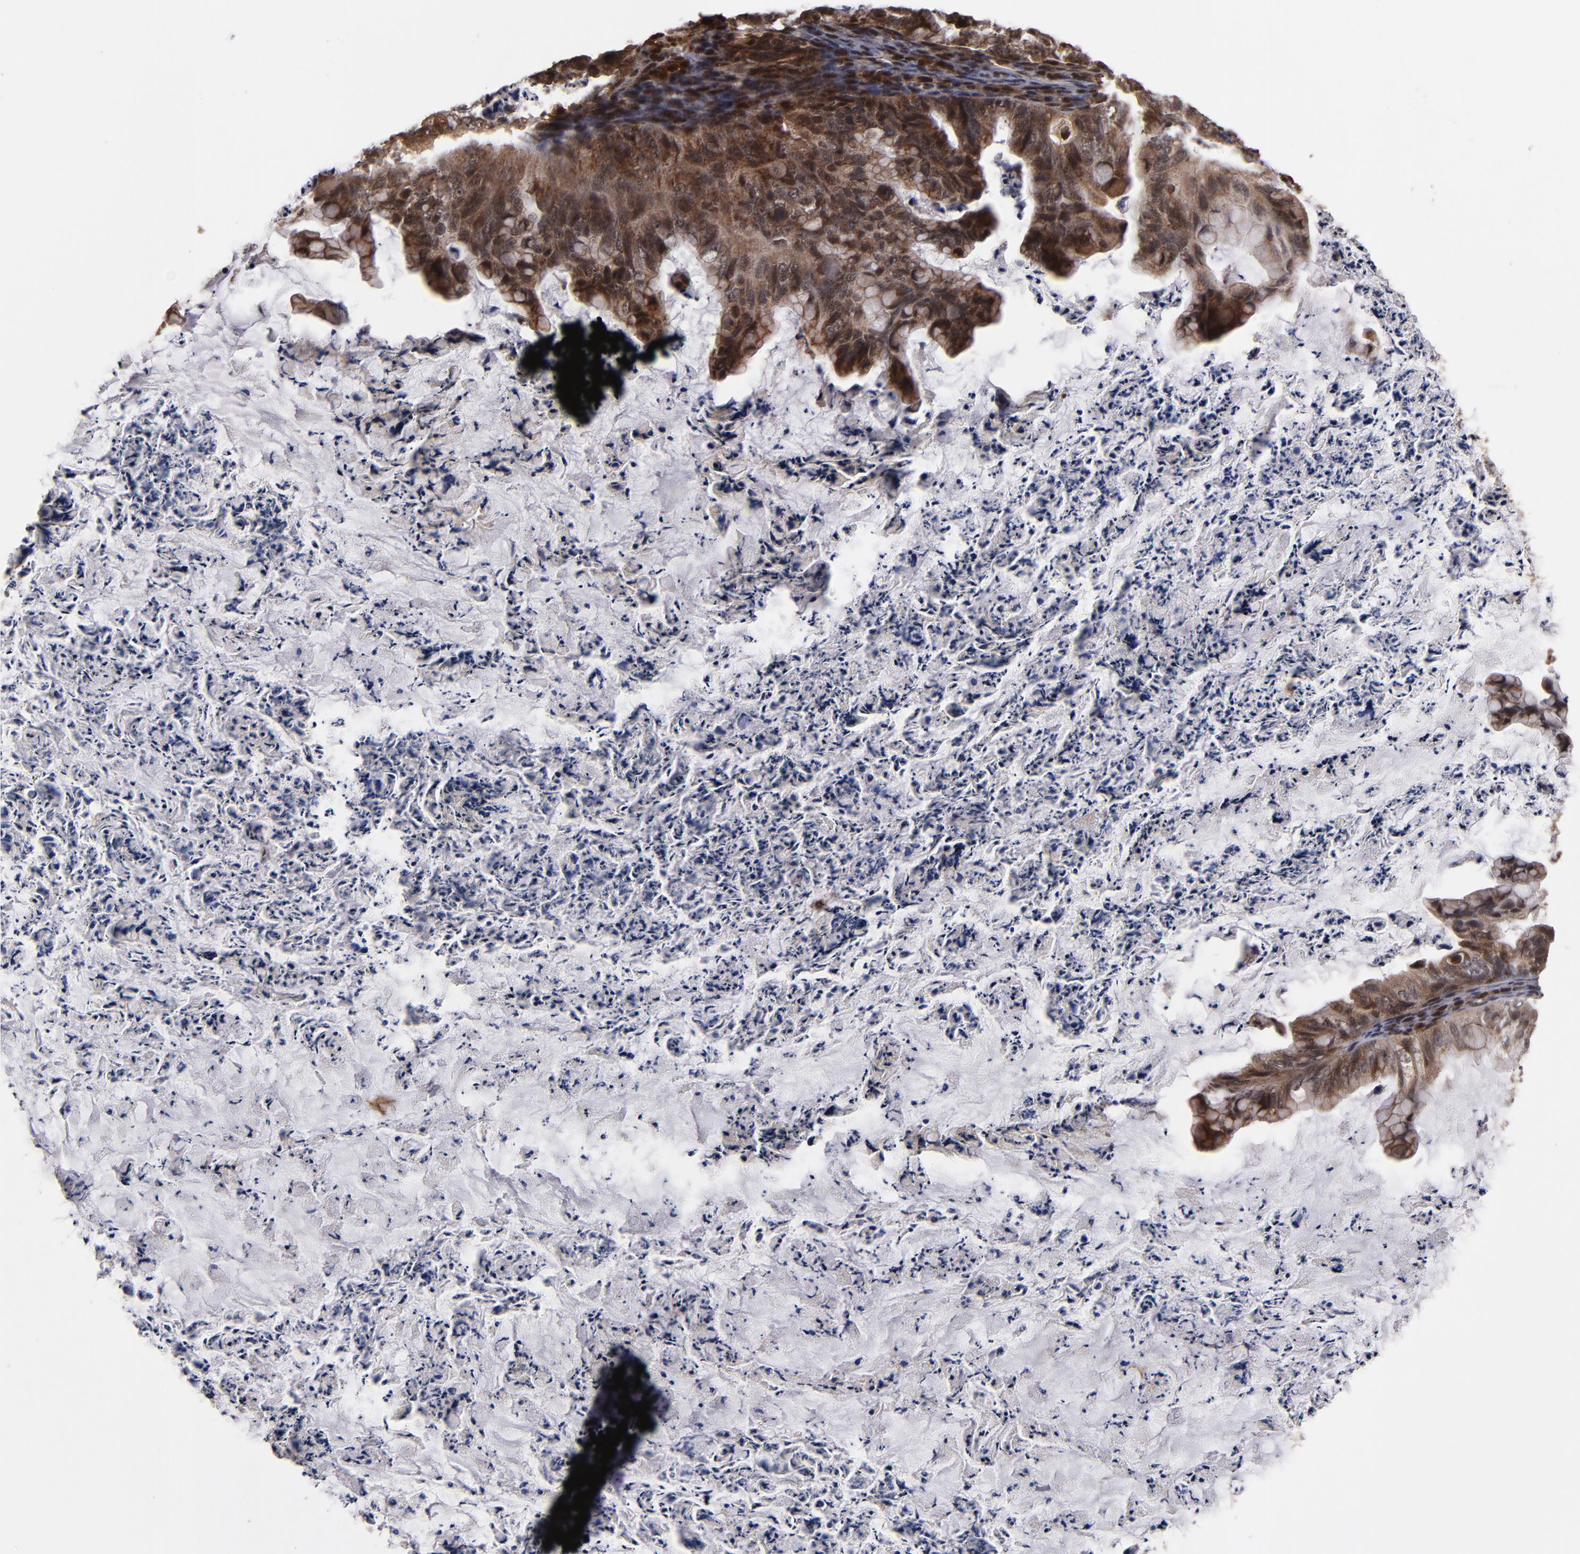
{"staining": {"intensity": "strong", "quantity": ">75%", "location": "cytoplasmic/membranous"}, "tissue": "ovarian cancer", "cell_type": "Tumor cells", "image_type": "cancer", "snomed": [{"axis": "morphology", "description": "Cystadenocarcinoma, mucinous, NOS"}, {"axis": "topography", "description": "Ovary"}], "caption": "Ovarian mucinous cystadenocarcinoma was stained to show a protein in brown. There is high levels of strong cytoplasmic/membranous staining in about >75% of tumor cells.", "gene": "CUL5", "patient": {"sex": "female", "age": 36}}